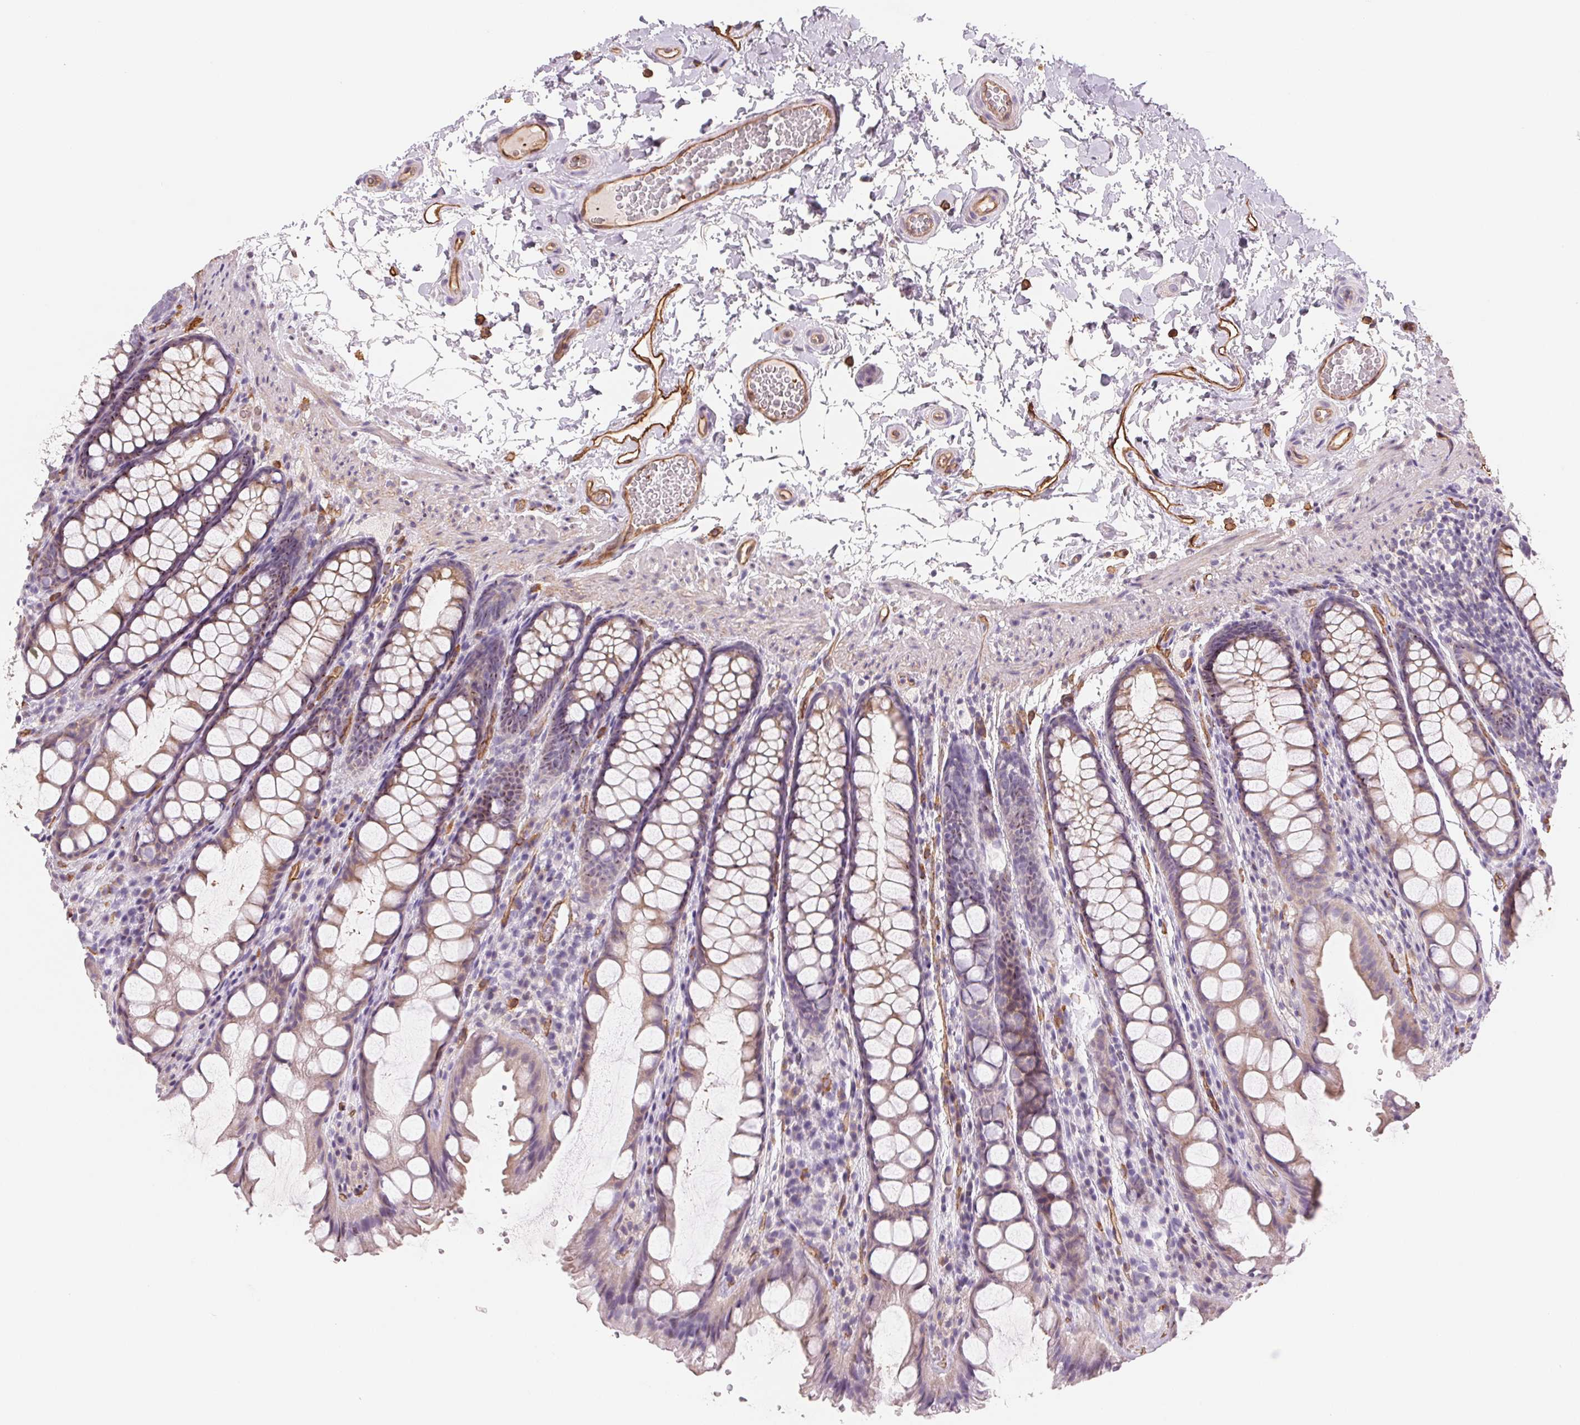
{"staining": {"intensity": "moderate", "quantity": ">75%", "location": "cytoplasmic/membranous"}, "tissue": "colon", "cell_type": "Endothelial cells", "image_type": "normal", "snomed": [{"axis": "morphology", "description": "Normal tissue, NOS"}, {"axis": "topography", "description": "Colon"}], "caption": "Immunohistochemical staining of normal human colon displays moderate cytoplasmic/membranous protein positivity in about >75% of endothelial cells. (Stains: DAB (3,3'-diaminobenzidine) in brown, nuclei in blue, Microscopy: brightfield microscopy at high magnification).", "gene": "ANKRD13B", "patient": {"sex": "male", "age": 47}}